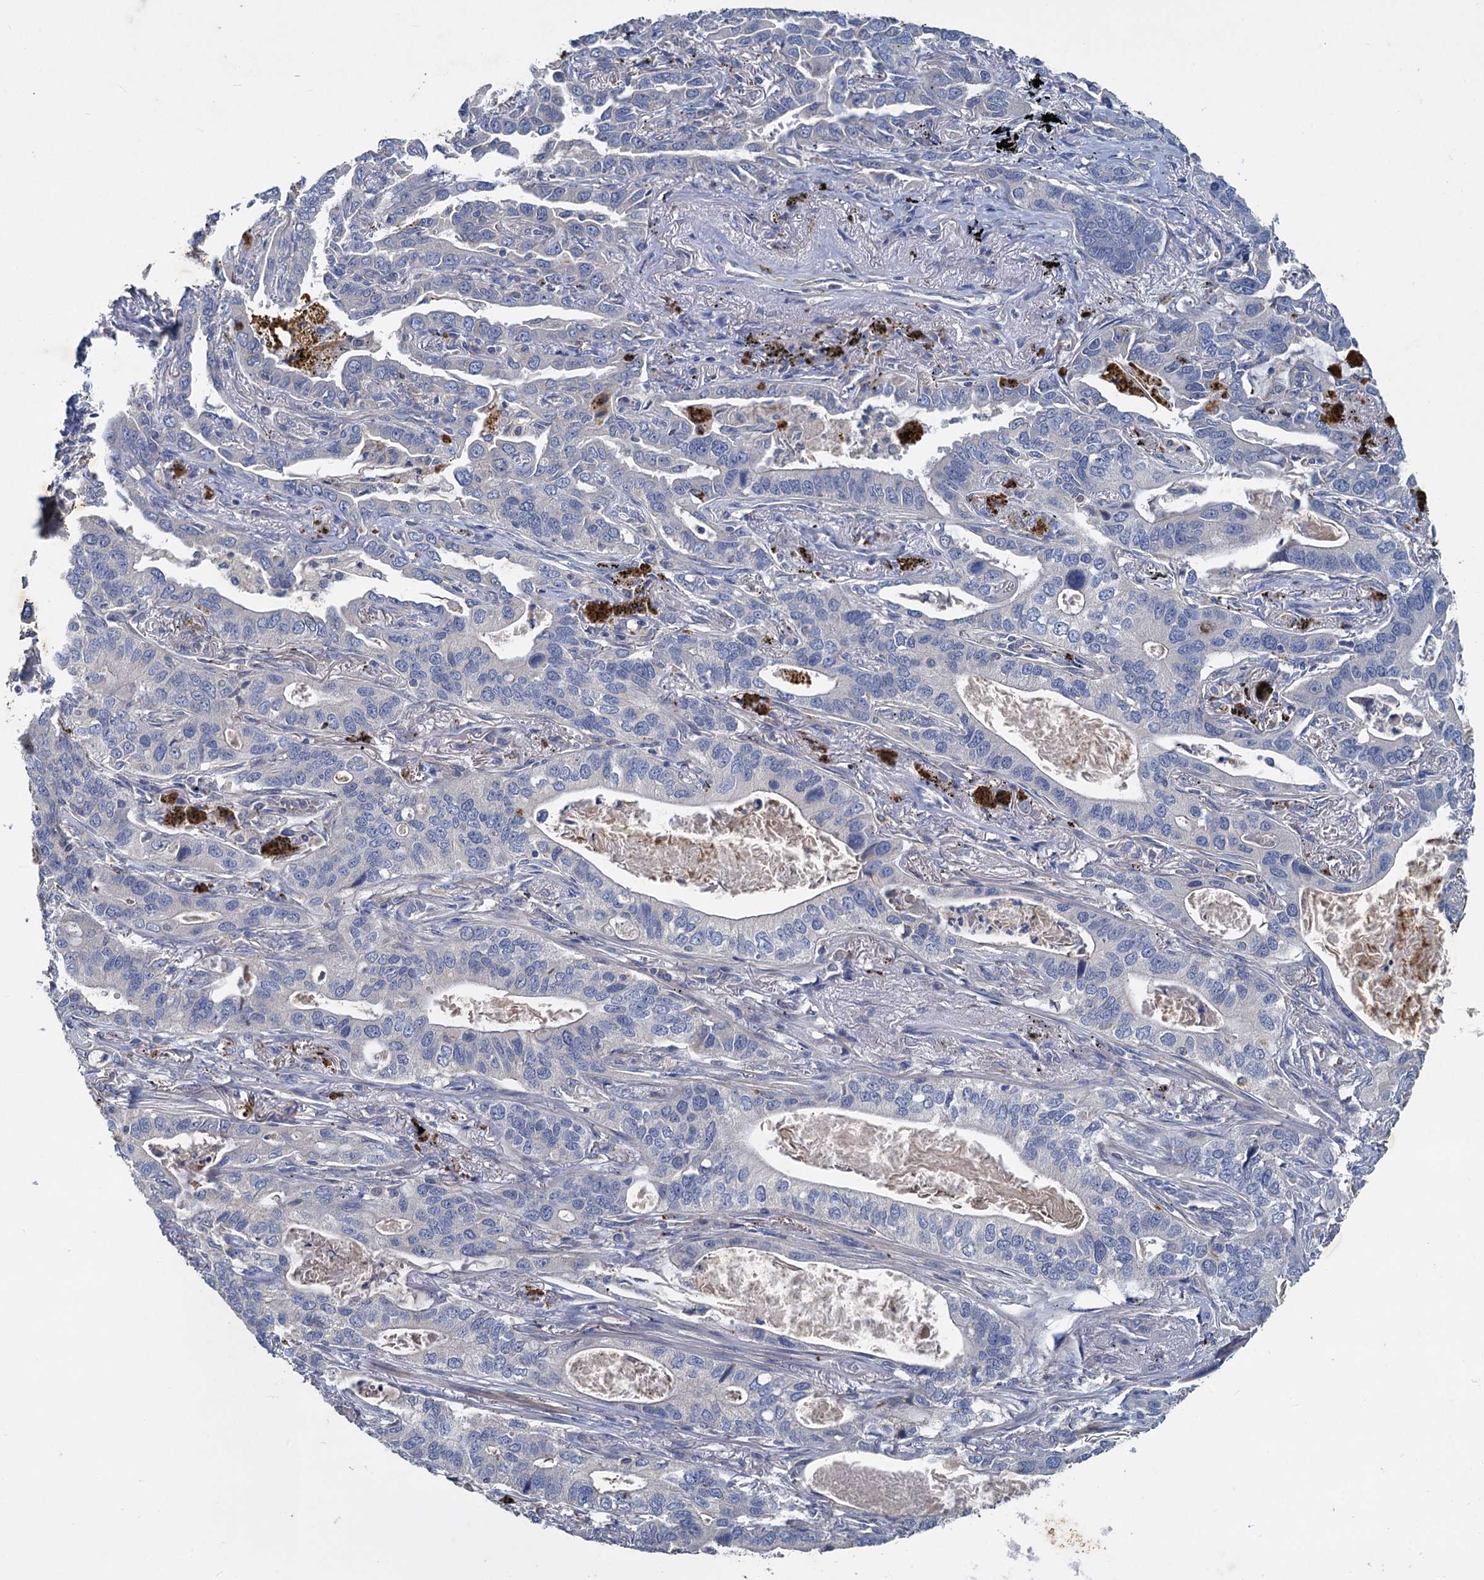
{"staining": {"intensity": "negative", "quantity": "none", "location": "none"}, "tissue": "lung cancer", "cell_type": "Tumor cells", "image_type": "cancer", "snomed": [{"axis": "morphology", "description": "Adenocarcinoma, NOS"}, {"axis": "topography", "description": "Lung"}], "caption": "Lung adenocarcinoma was stained to show a protein in brown. There is no significant staining in tumor cells.", "gene": "SLC2A7", "patient": {"sex": "male", "age": 67}}